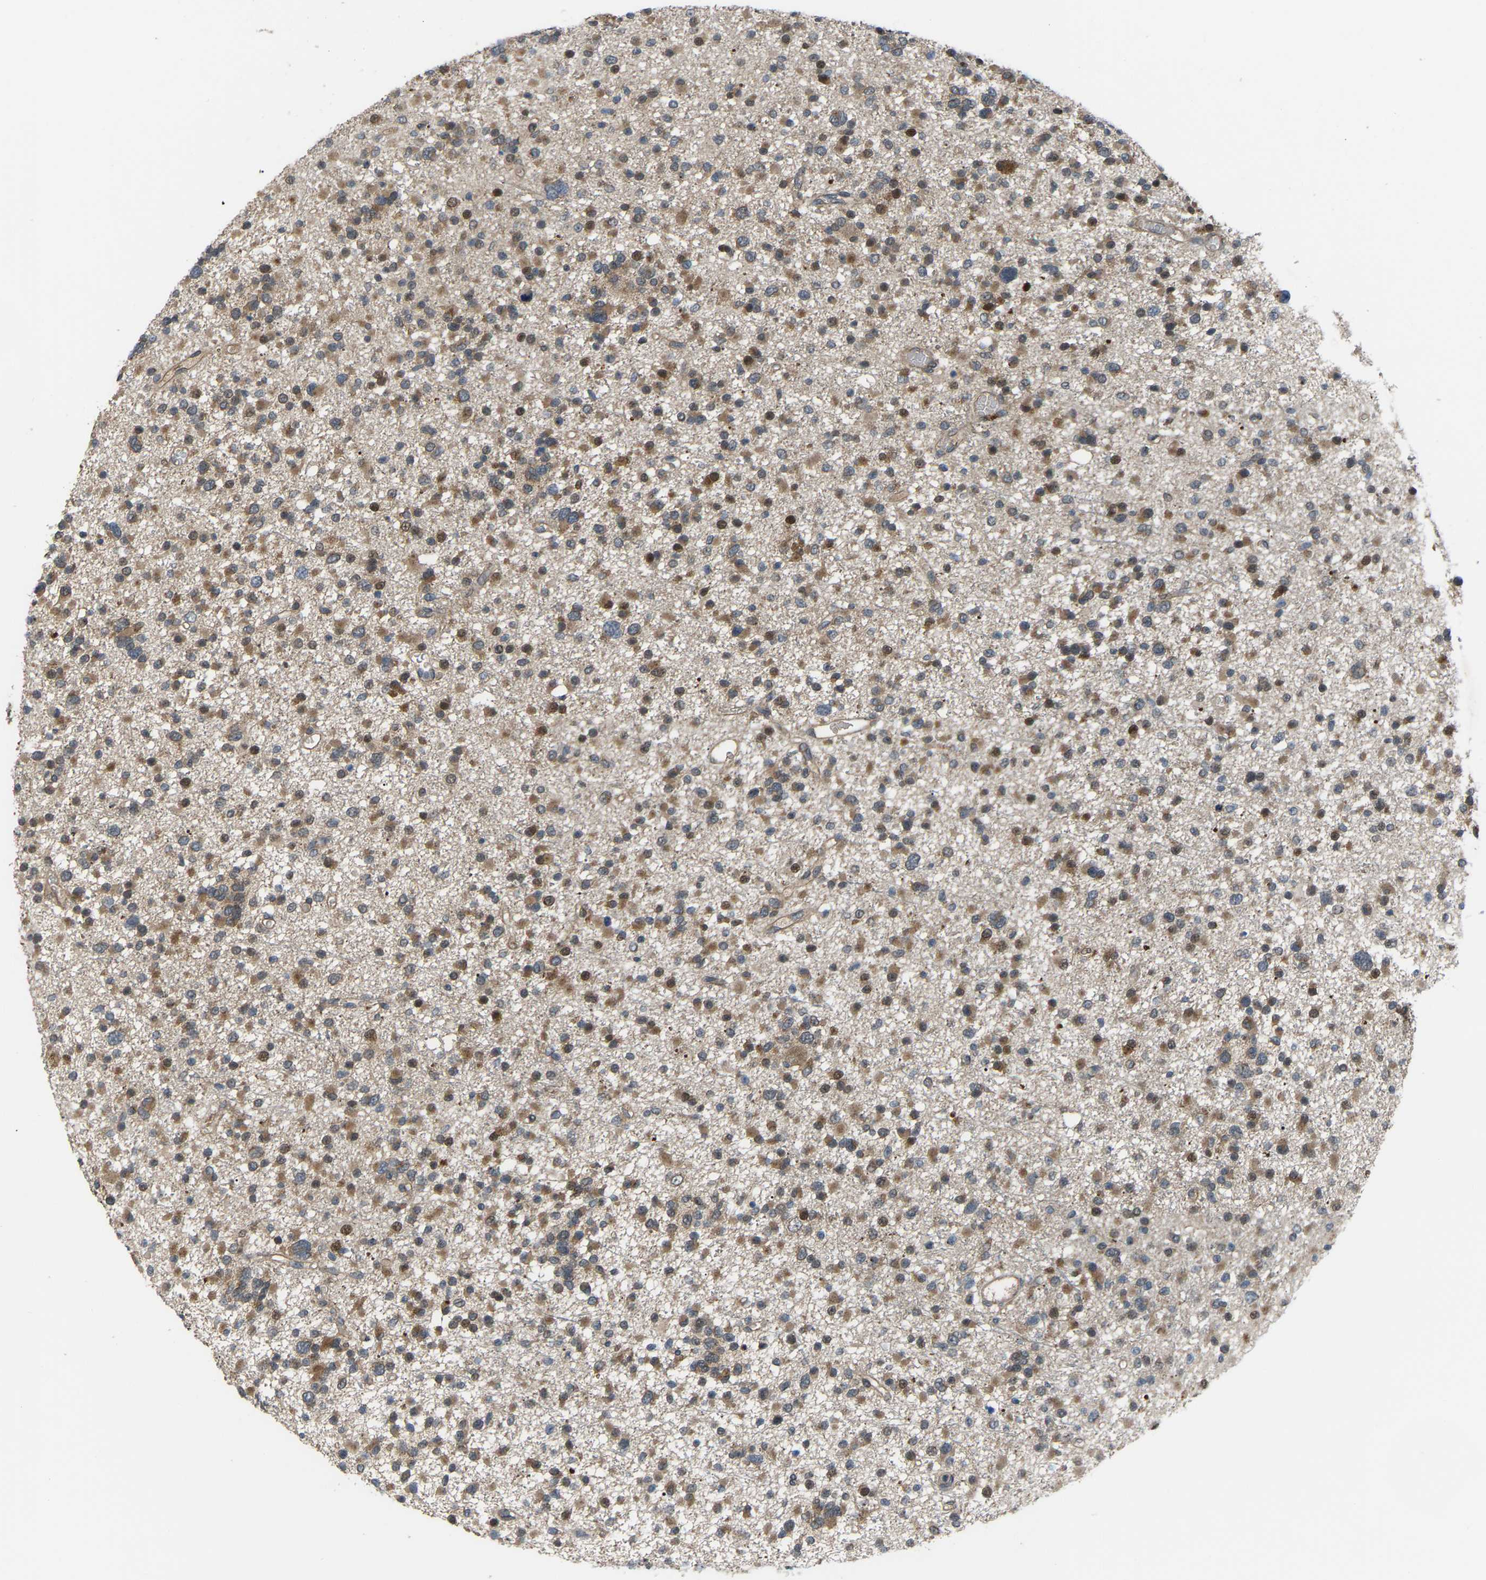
{"staining": {"intensity": "moderate", "quantity": ">75%", "location": "cytoplasmic/membranous"}, "tissue": "glioma", "cell_type": "Tumor cells", "image_type": "cancer", "snomed": [{"axis": "morphology", "description": "Glioma, malignant, Low grade"}, {"axis": "topography", "description": "Brain"}], "caption": "Glioma stained with a protein marker reveals moderate staining in tumor cells.", "gene": "CROT", "patient": {"sex": "female", "age": 22}}